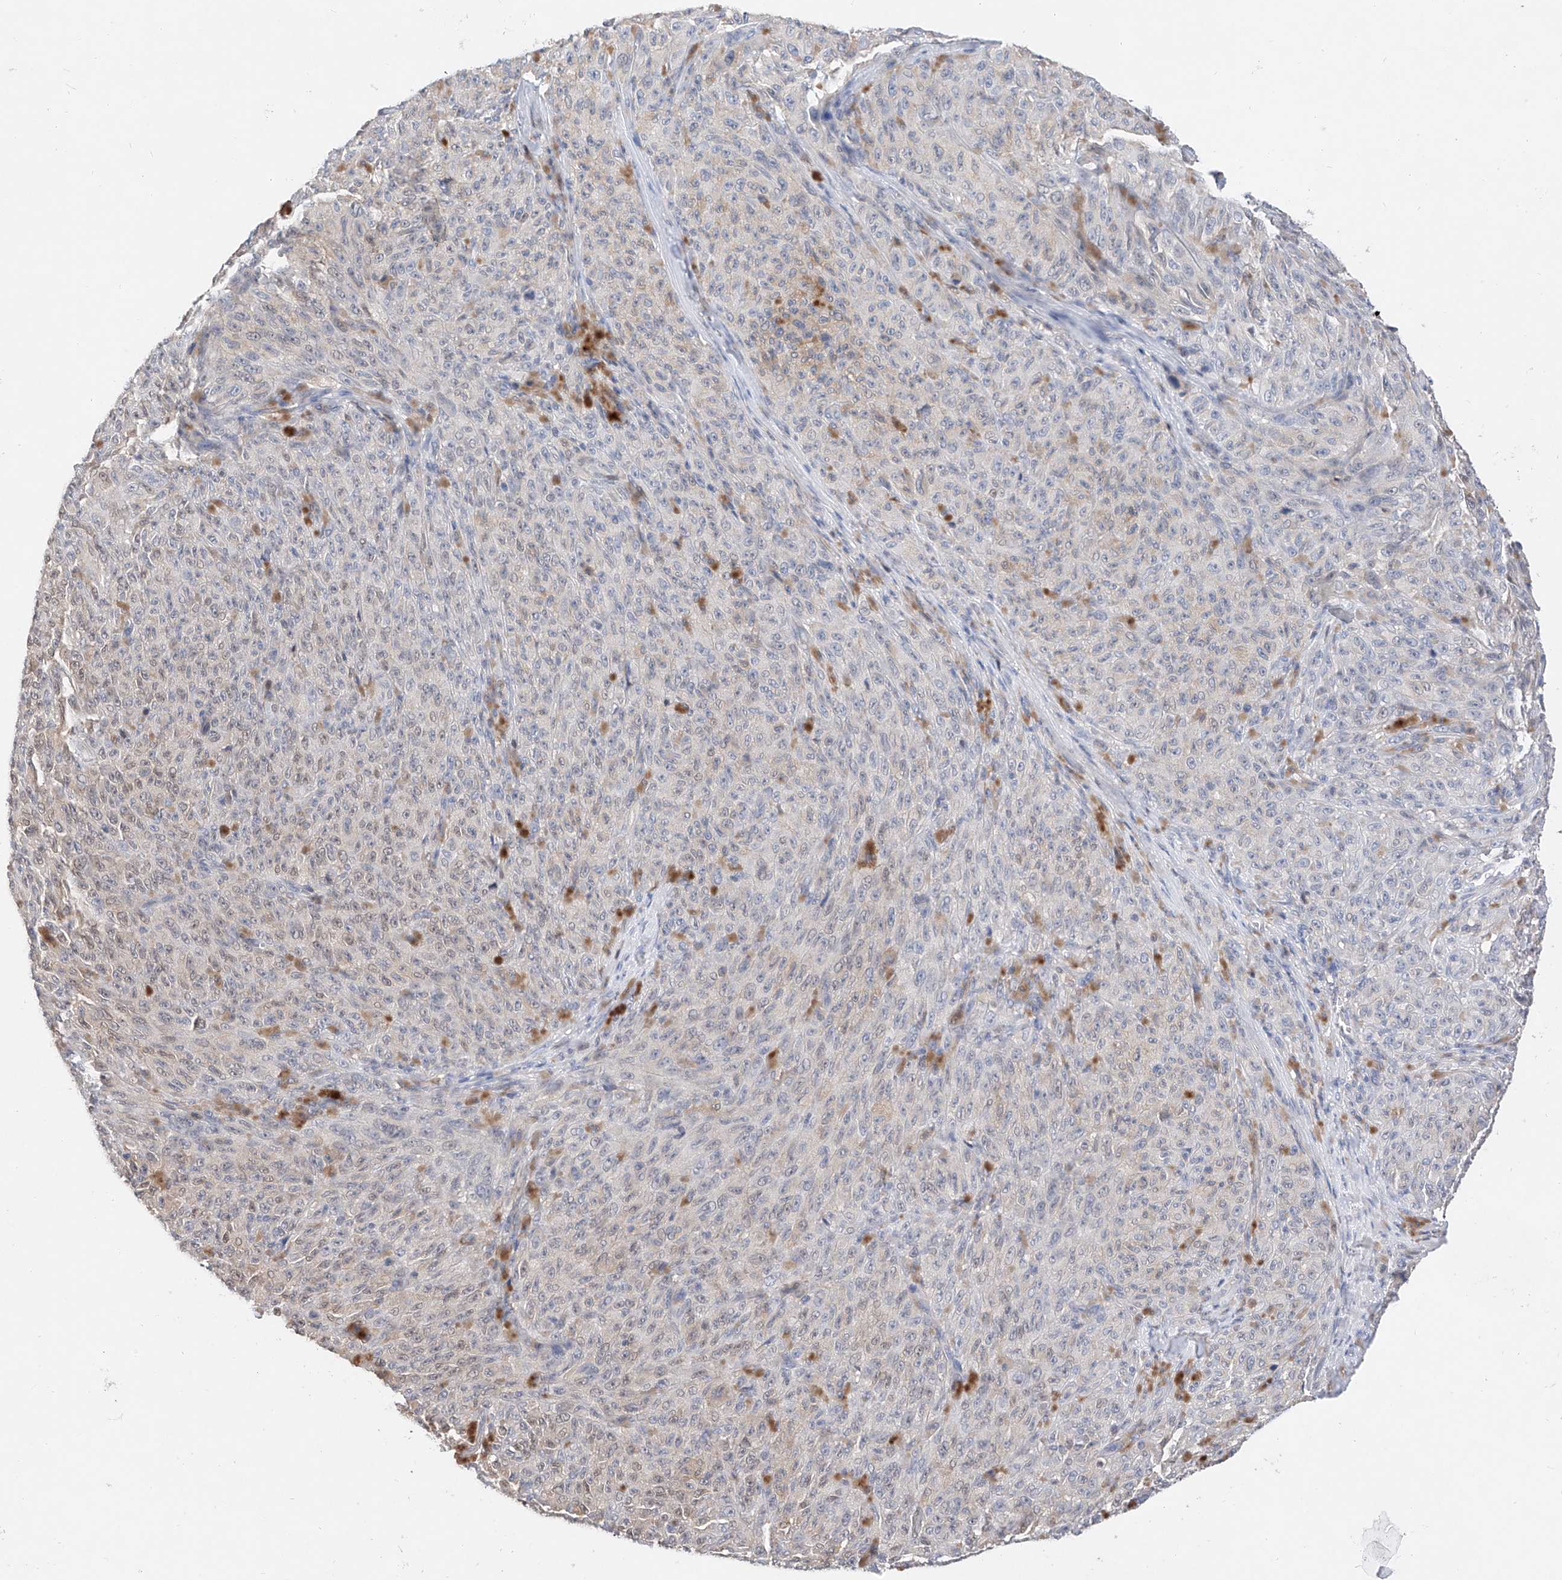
{"staining": {"intensity": "negative", "quantity": "none", "location": "none"}, "tissue": "melanoma", "cell_type": "Tumor cells", "image_type": "cancer", "snomed": [{"axis": "morphology", "description": "Malignant melanoma, NOS"}, {"axis": "topography", "description": "Skin"}], "caption": "A histopathology image of melanoma stained for a protein reveals no brown staining in tumor cells. The staining was performed using DAB (3,3'-diaminobenzidine) to visualize the protein expression in brown, while the nuclei were stained in blue with hematoxylin (Magnification: 20x).", "gene": "FUCA2", "patient": {"sex": "female", "age": 82}}